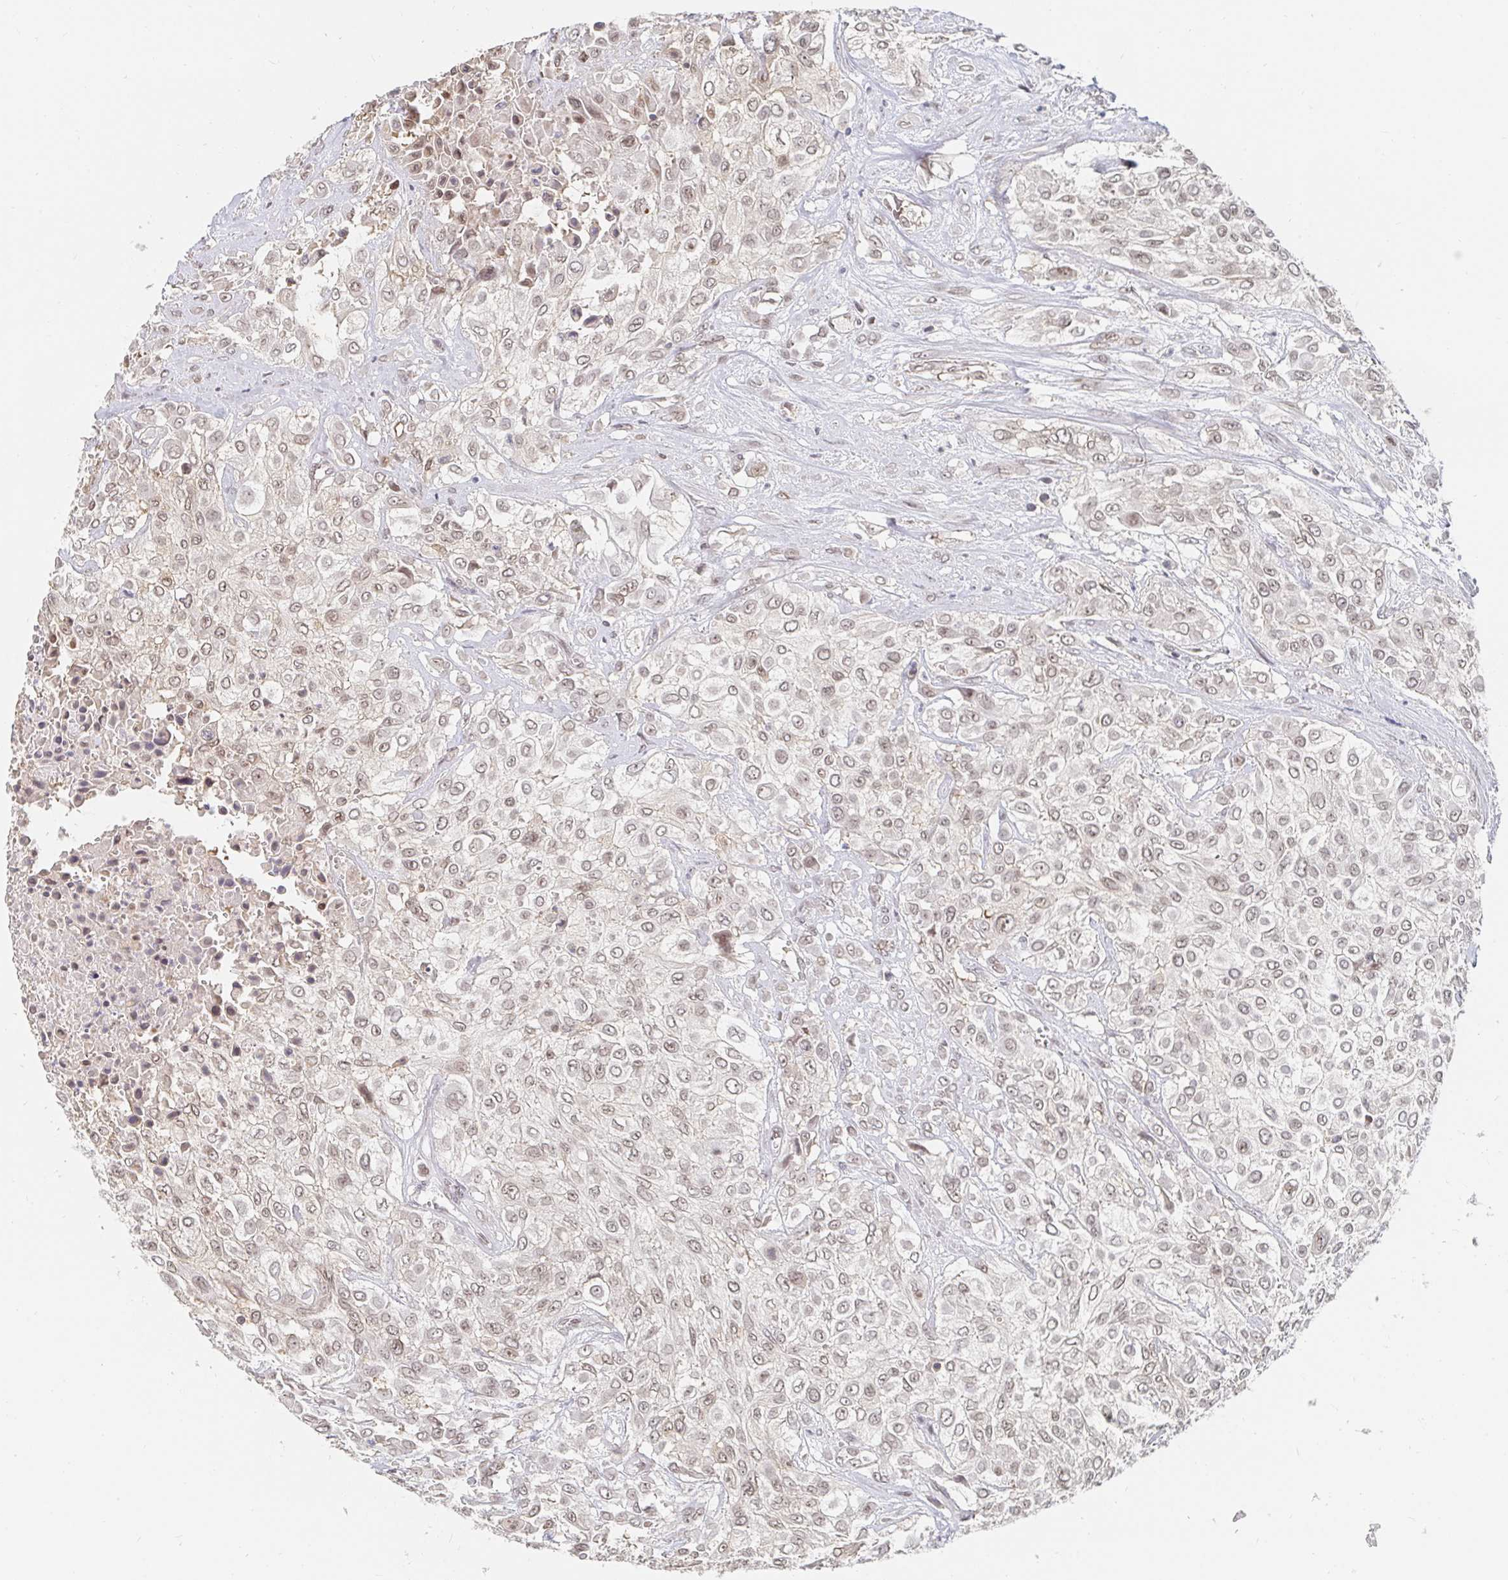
{"staining": {"intensity": "weak", "quantity": "25%-75%", "location": "nuclear"}, "tissue": "urothelial cancer", "cell_type": "Tumor cells", "image_type": "cancer", "snomed": [{"axis": "morphology", "description": "Urothelial carcinoma, High grade"}, {"axis": "topography", "description": "Urinary bladder"}], "caption": "DAB immunohistochemical staining of human urothelial cancer shows weak nuclear protein expression in approximately 25%-75% of tumor cells. The staining is performed using DAB (3,3'-diaminobenzidine) brown chromogen to label protein expression. The nuclei are counter-stained blue using hematoxylin.", "gene": "CHD2", "patient": {"sex": "male", "age": 57}}